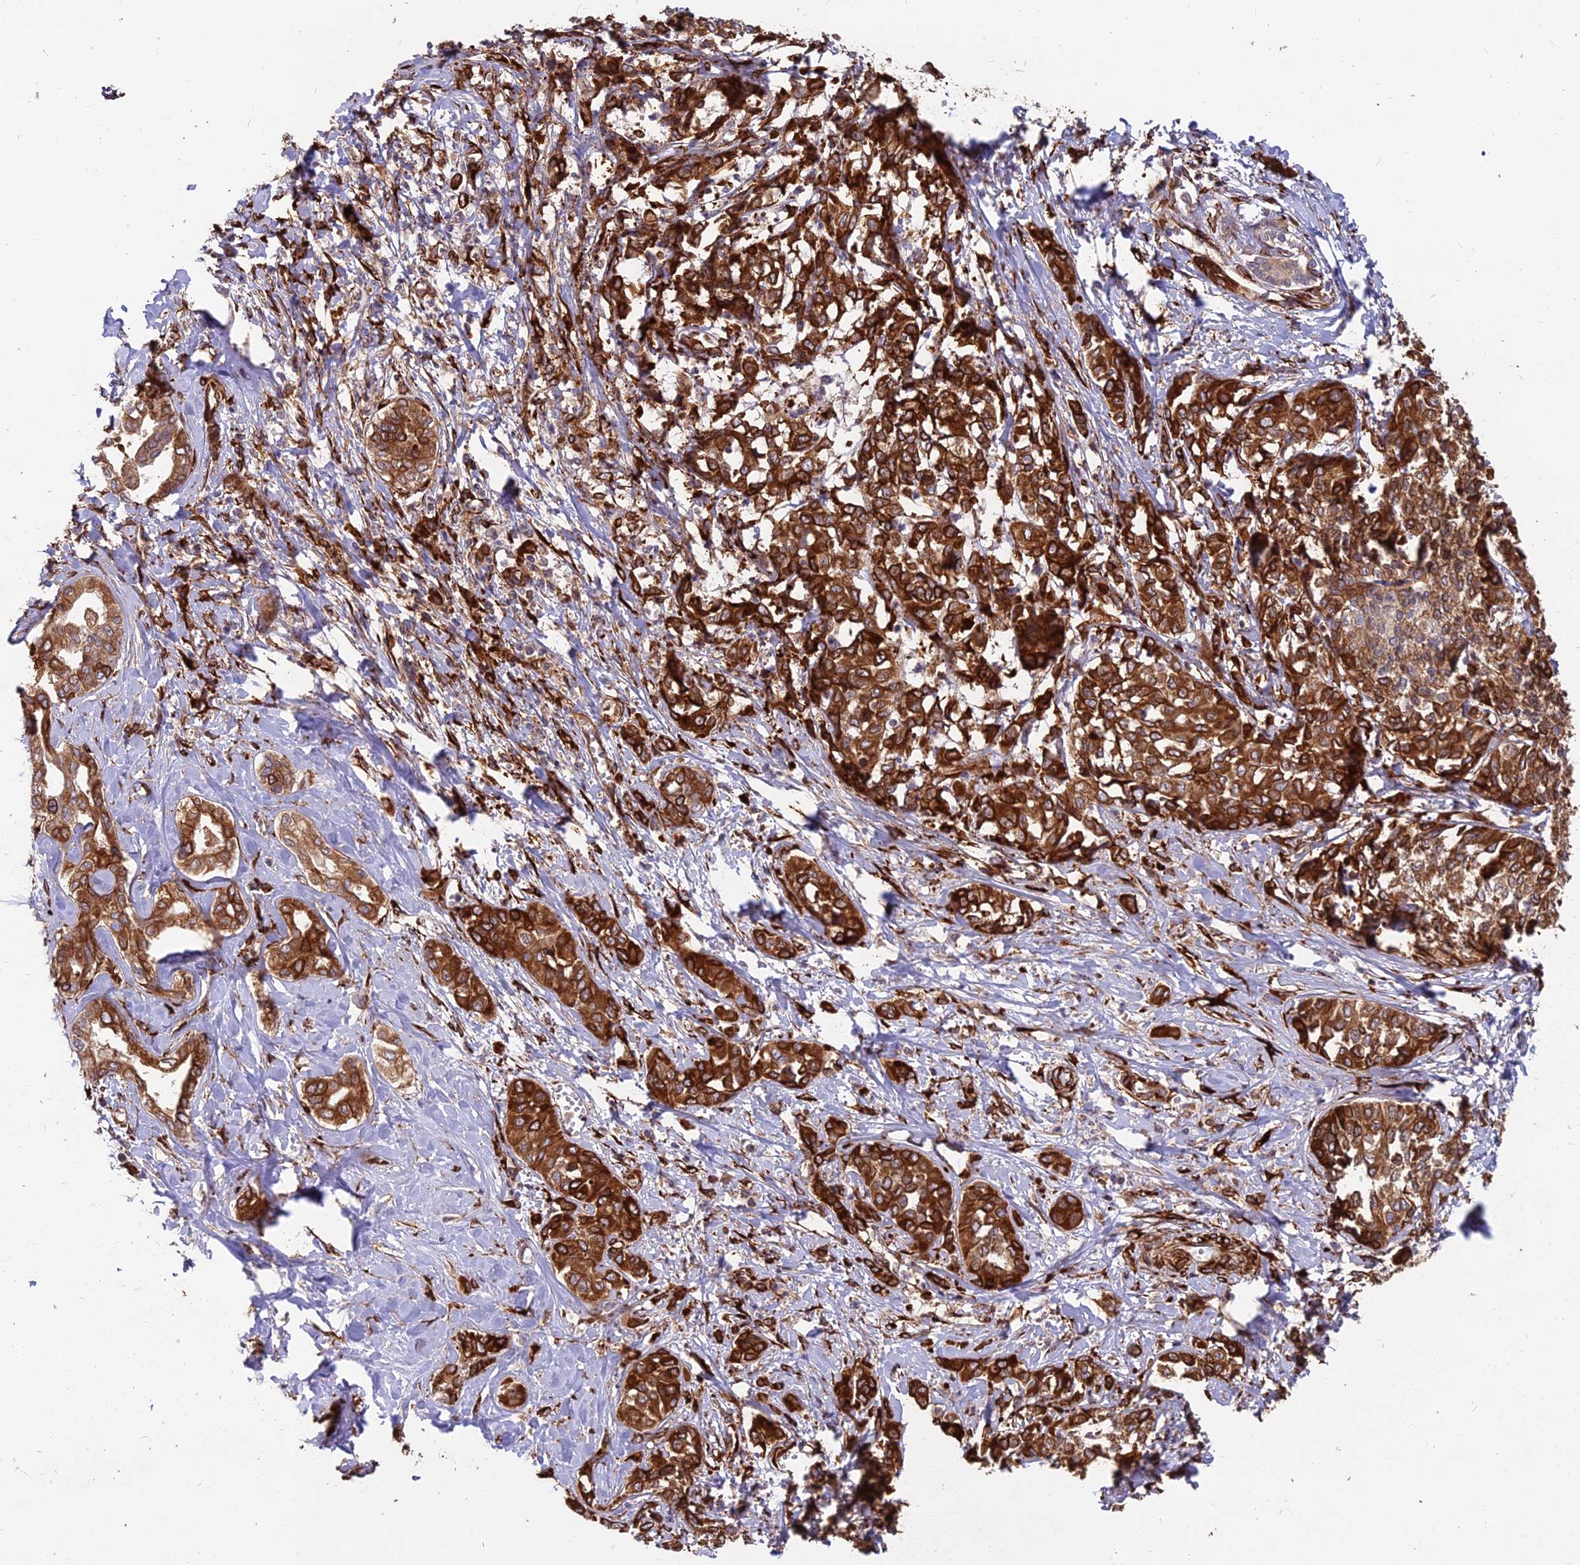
{"staining": {"intensity": "strong", "quantity": ">75%", "location": "cytoplasmic/membranous"}, "tissue": "liver cancer", "cell_type": "Tumor cells", "image_type": "cancer", "snomed": [{"axis": "morphology", "description": "Cholangiocarcinoma"}, {"axis": "topography", "description": "Liver"}], "caption": "The micrograph reveals immunohistochemical staining of liver cancer (cholangiocarcinoma). There is strong cytoplasmic/membranous expression is appreciated in approximately >75% of tumor cells.", "gene": "NDUFAF7", "patient": {"sex": "female", "age": 77}}